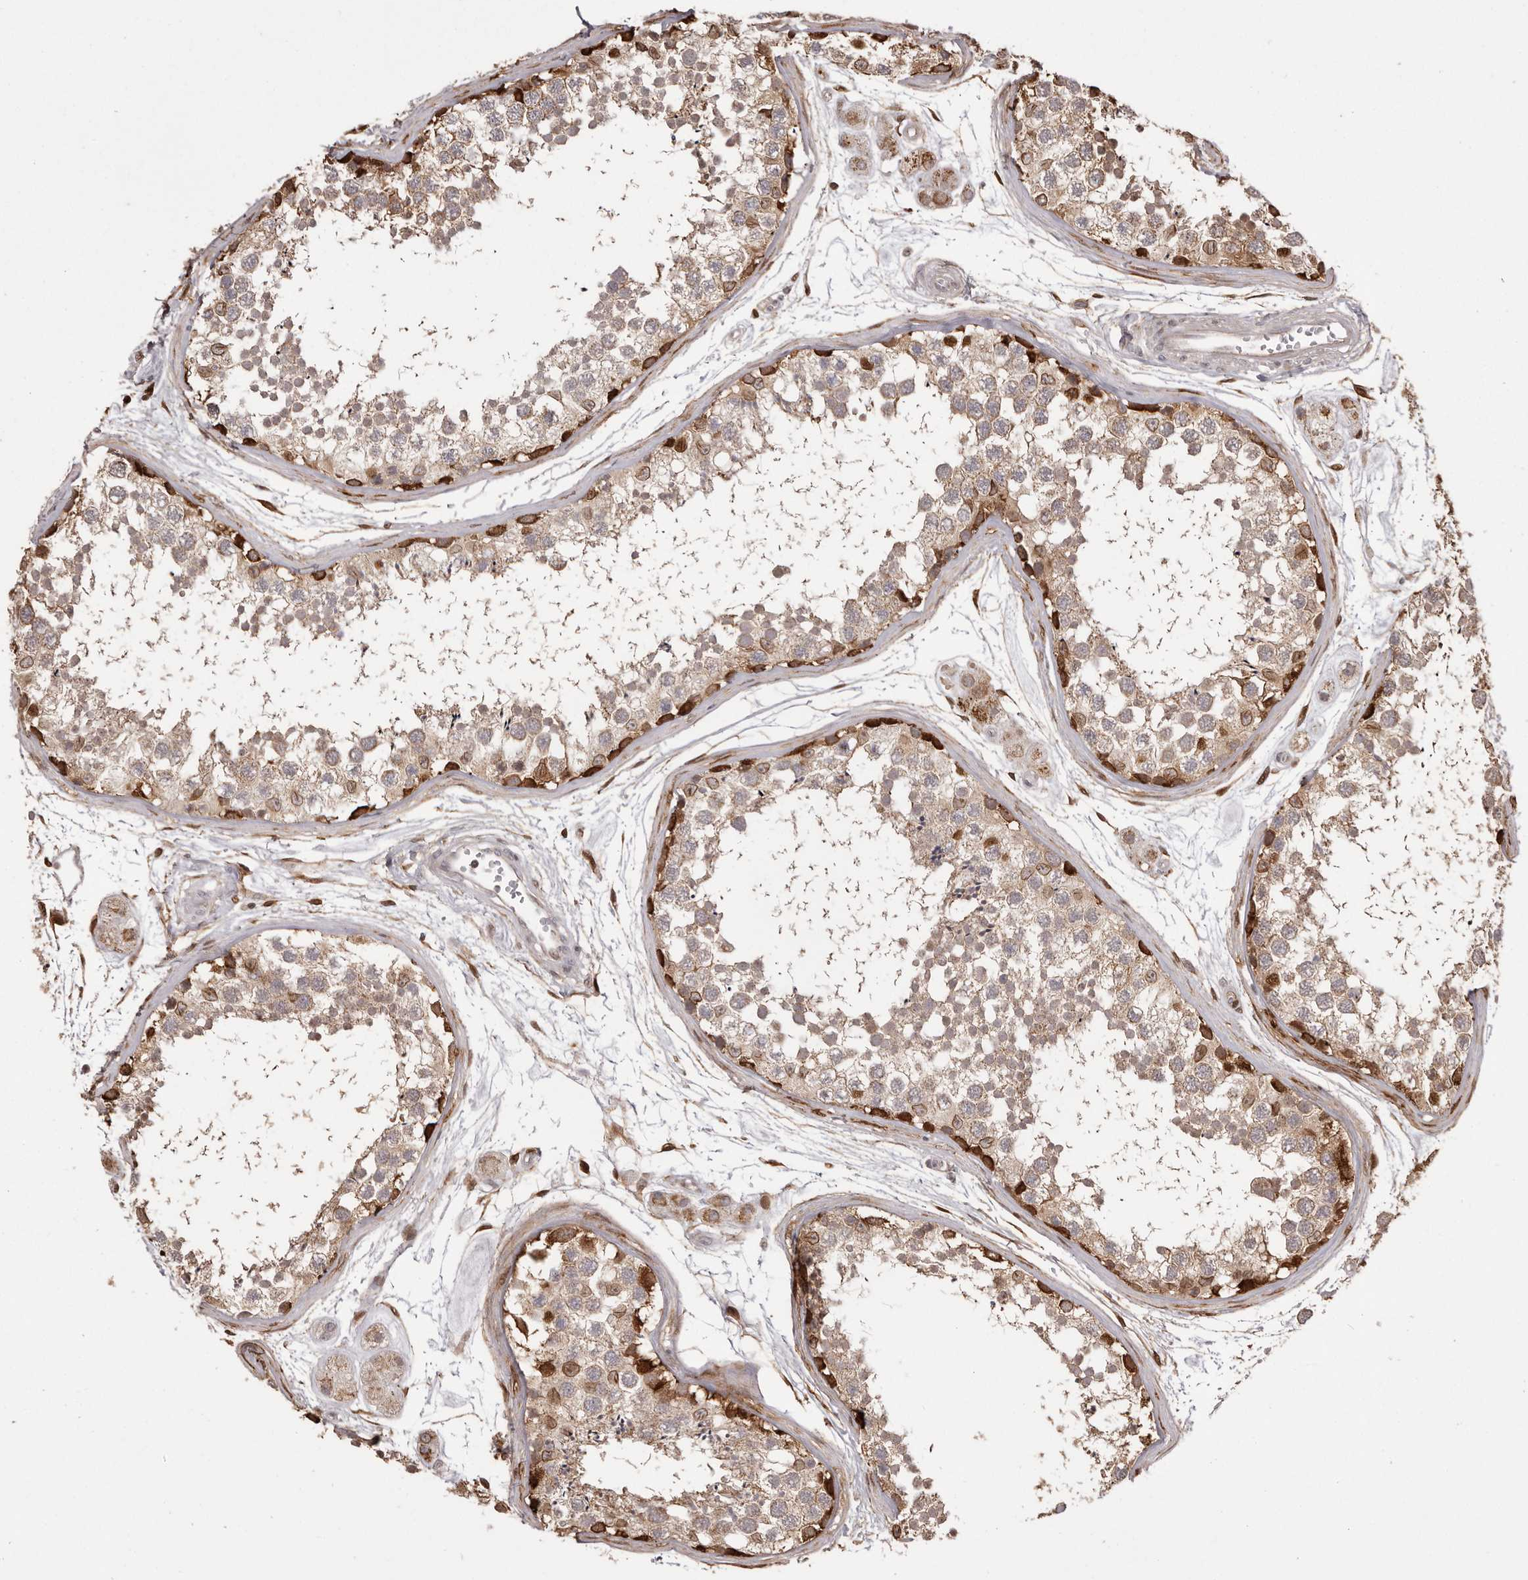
{"staining": {"intensity": "strong", "quantity": "25%-75%", "location": "cytoplasmic/membranous,nuclear"}, "tissue": "testis", "cell_type": "Cells in seminiferous ducts", "image_type": "normal", "snomed": [{"axis": "morphology", "description": "Normal tissue, NOS"}, {"axis": "topography", "description": "Testis"}], "caption": "Immunohistochemistry (IHC) image of benign testis stained for a protein (brown), which shows high levels of strong cytoplasmic/membranous,nuclear positivity in approximately 25%-75% of cells in seminiferous ducts.", "gene": "GFOD1", "patient": {"sex": "male", "age": 56}}